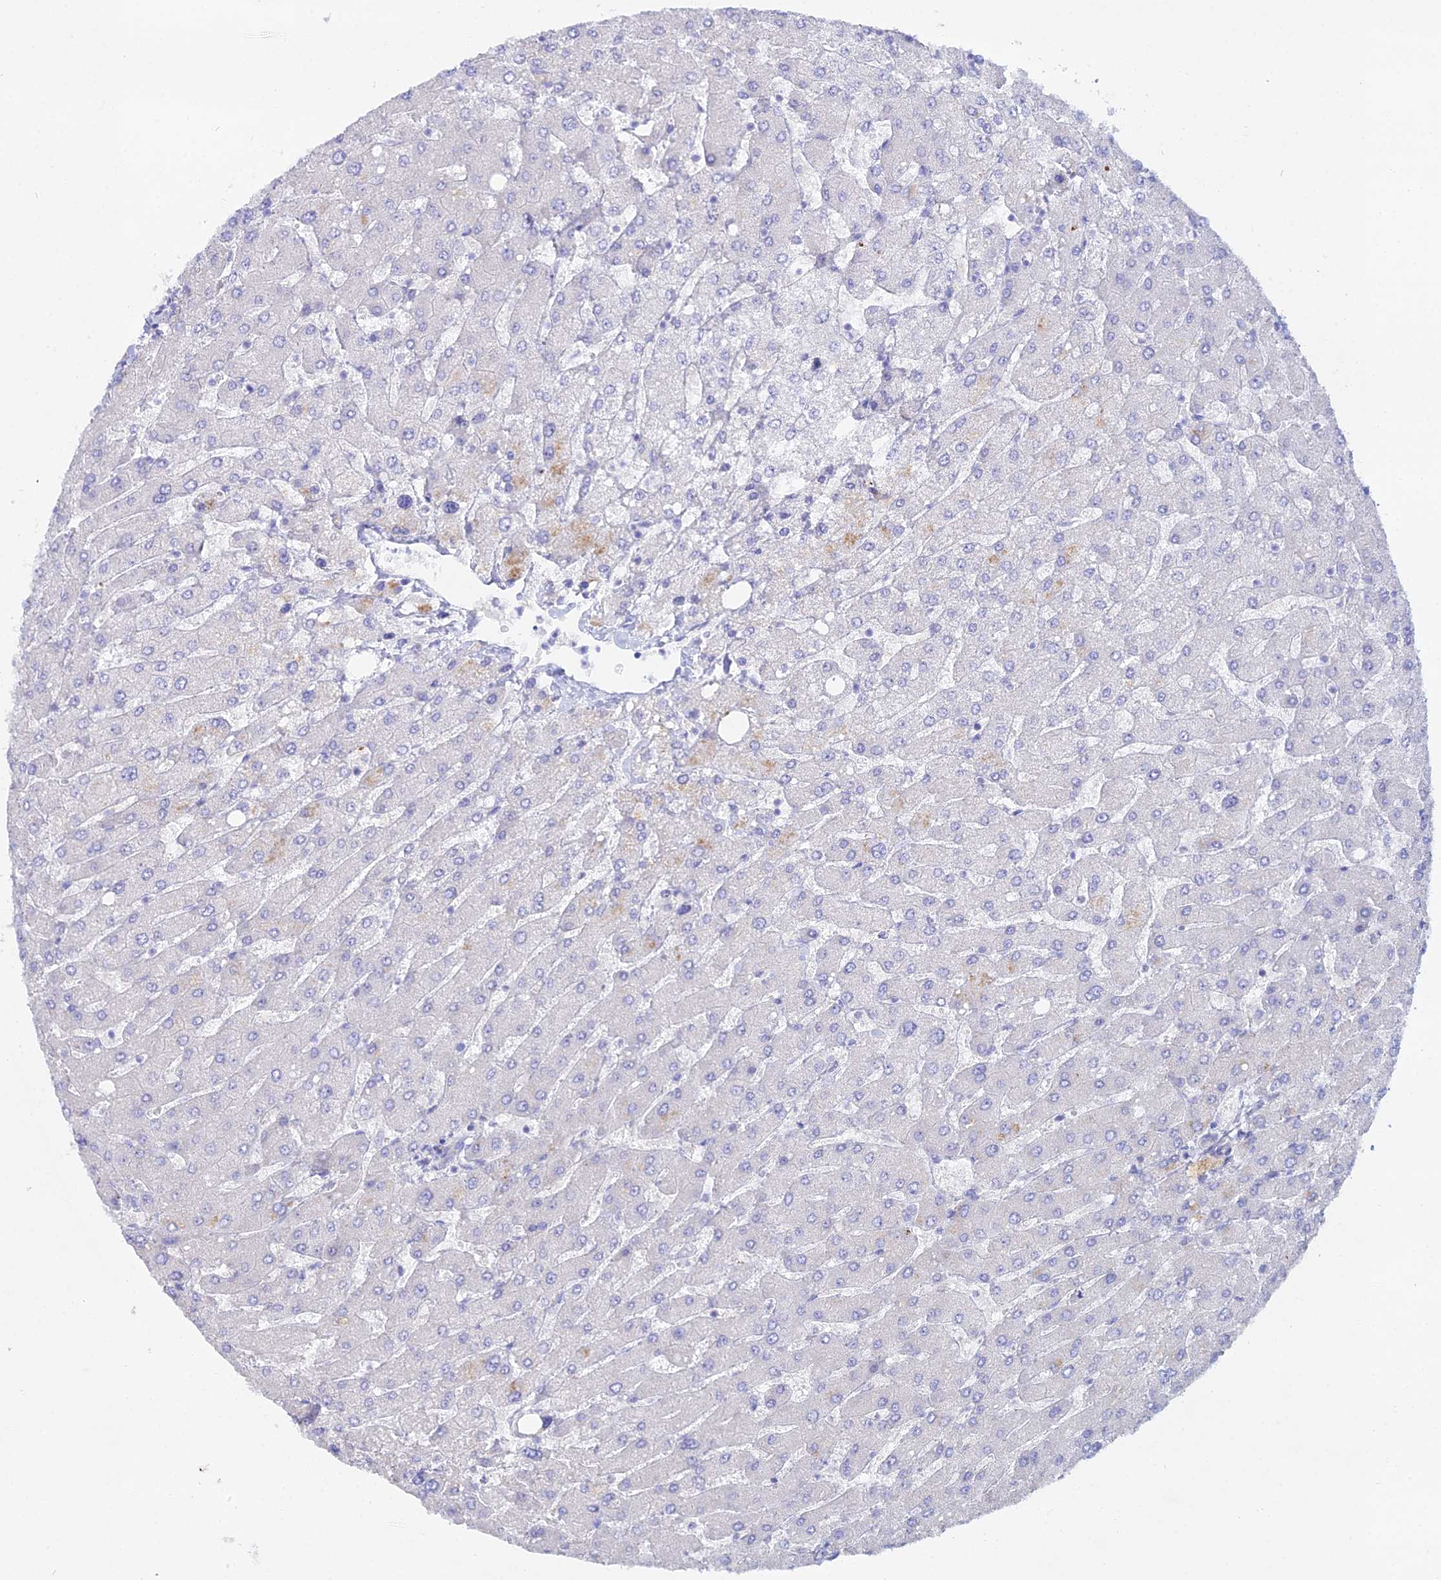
{"staining": {"intensity": "negative", "quantity": "none", "location": "none"}, "tissue": "liver", "cell_type": "Cholangiocytes", "image_type": "normal", "snomed": [{"axis": "morphology", "description": "Normal tissue, NOS"}, {"axis": "topography", "description": "Liver"}], "caption": "Cholangiocytes show no significant positivity in unremarkable liver. (DAB (3,3'-diaminobenzidine) immunohistochemistry with hematoxylin counter stain).", "gene": "DHX34", "patient": {"sex": "male", "age": 55}}